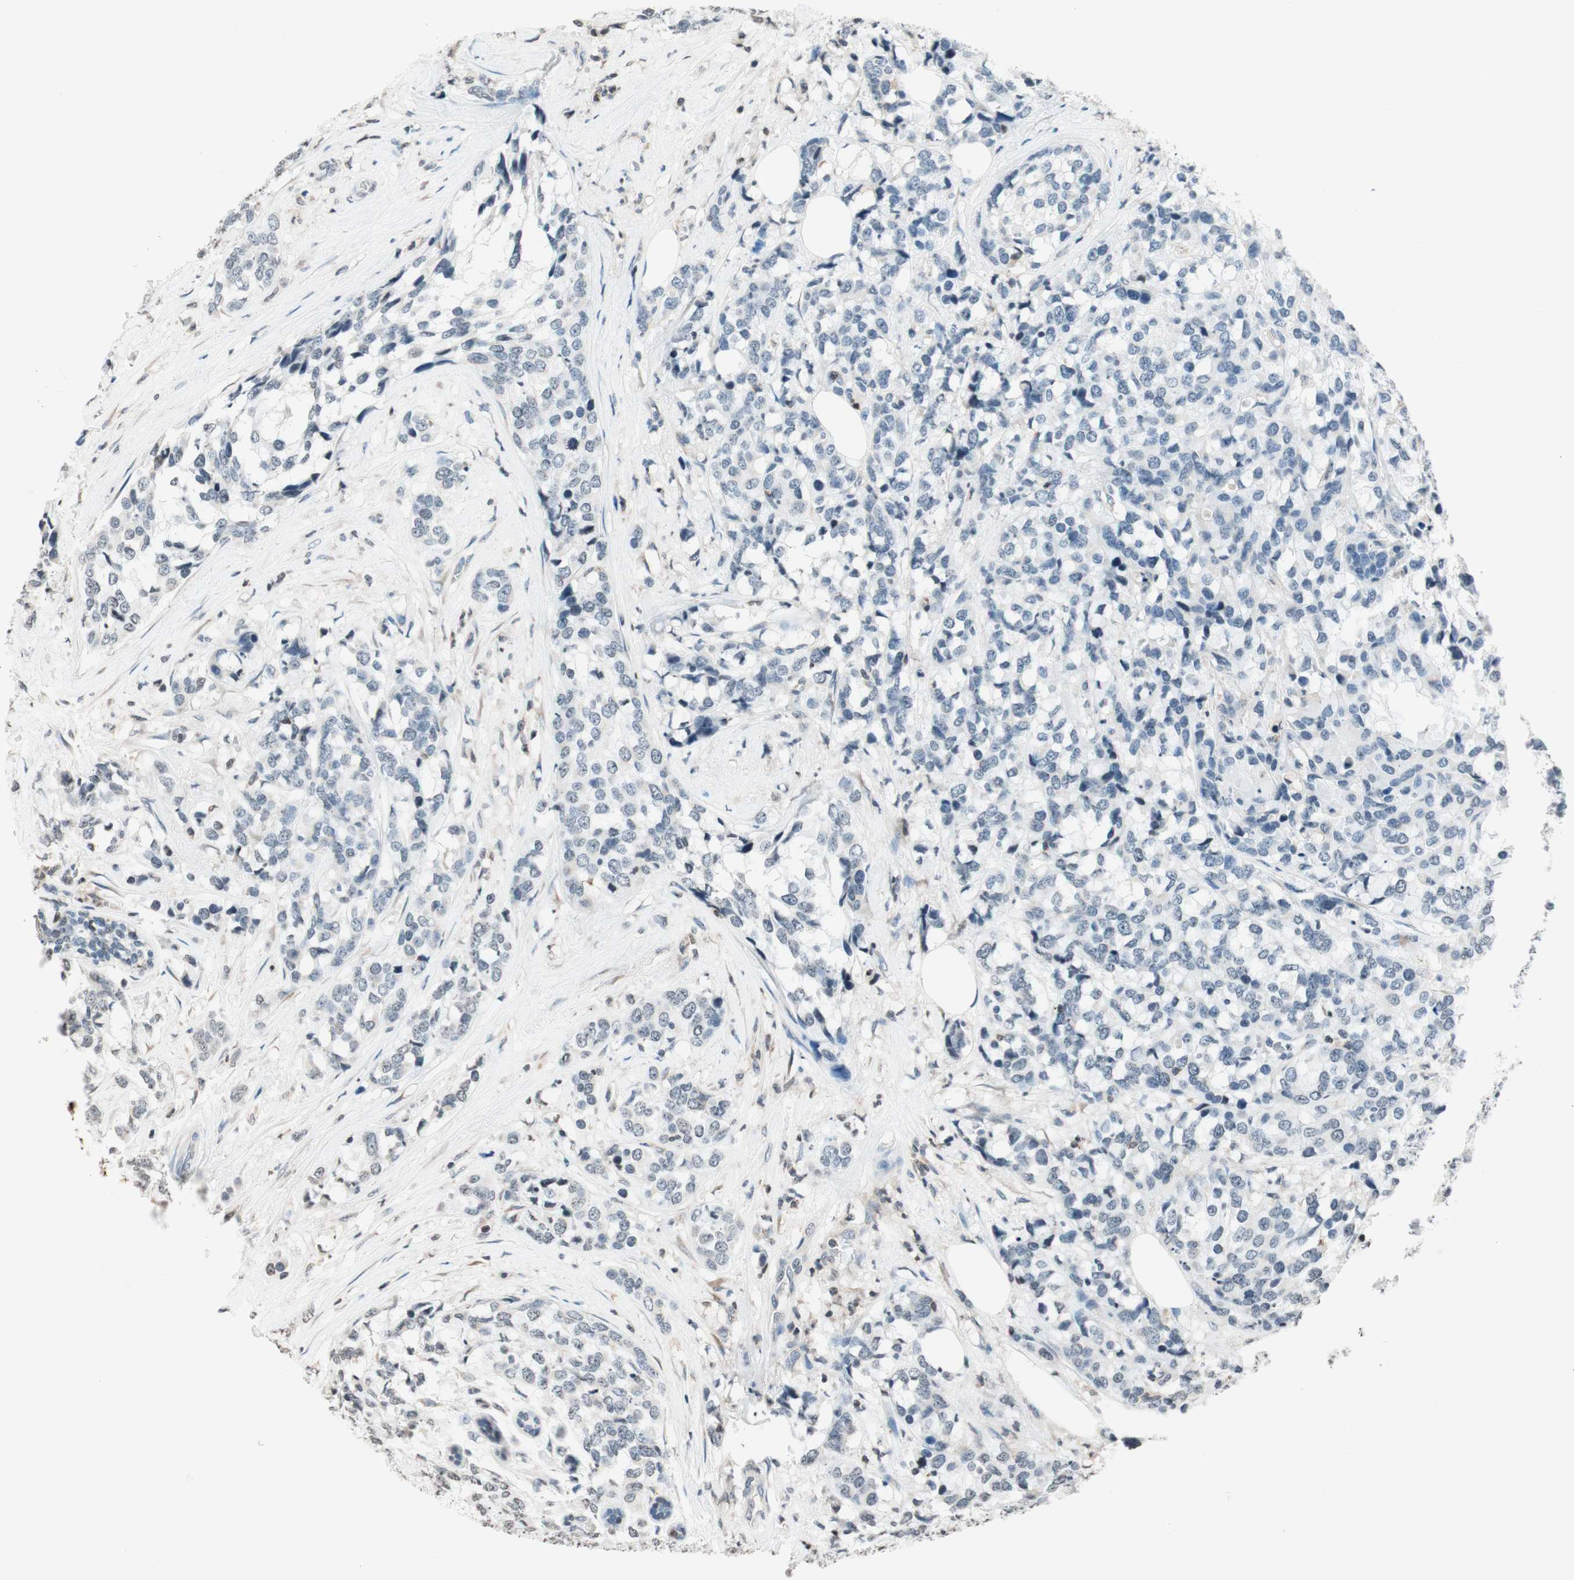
{"staining": {"intensity": "negative", "quantity": "none", "location": "none"}, "tissue": "breast cancer", "cell_type": "Tumor cells", "image_type": "cancer", "snomed": [{"axis": "morphology", "description": "Lobular carcinoma"}, {"axis": "topography", "description": "Breast"}], "caption": "This is an immunohistochemistry photomicrograph of human breast lobular carcinoma. There is no positivity in tumor cells.", "gene": "WIPF1", "patient": {"sex": "female", "age": 59}}